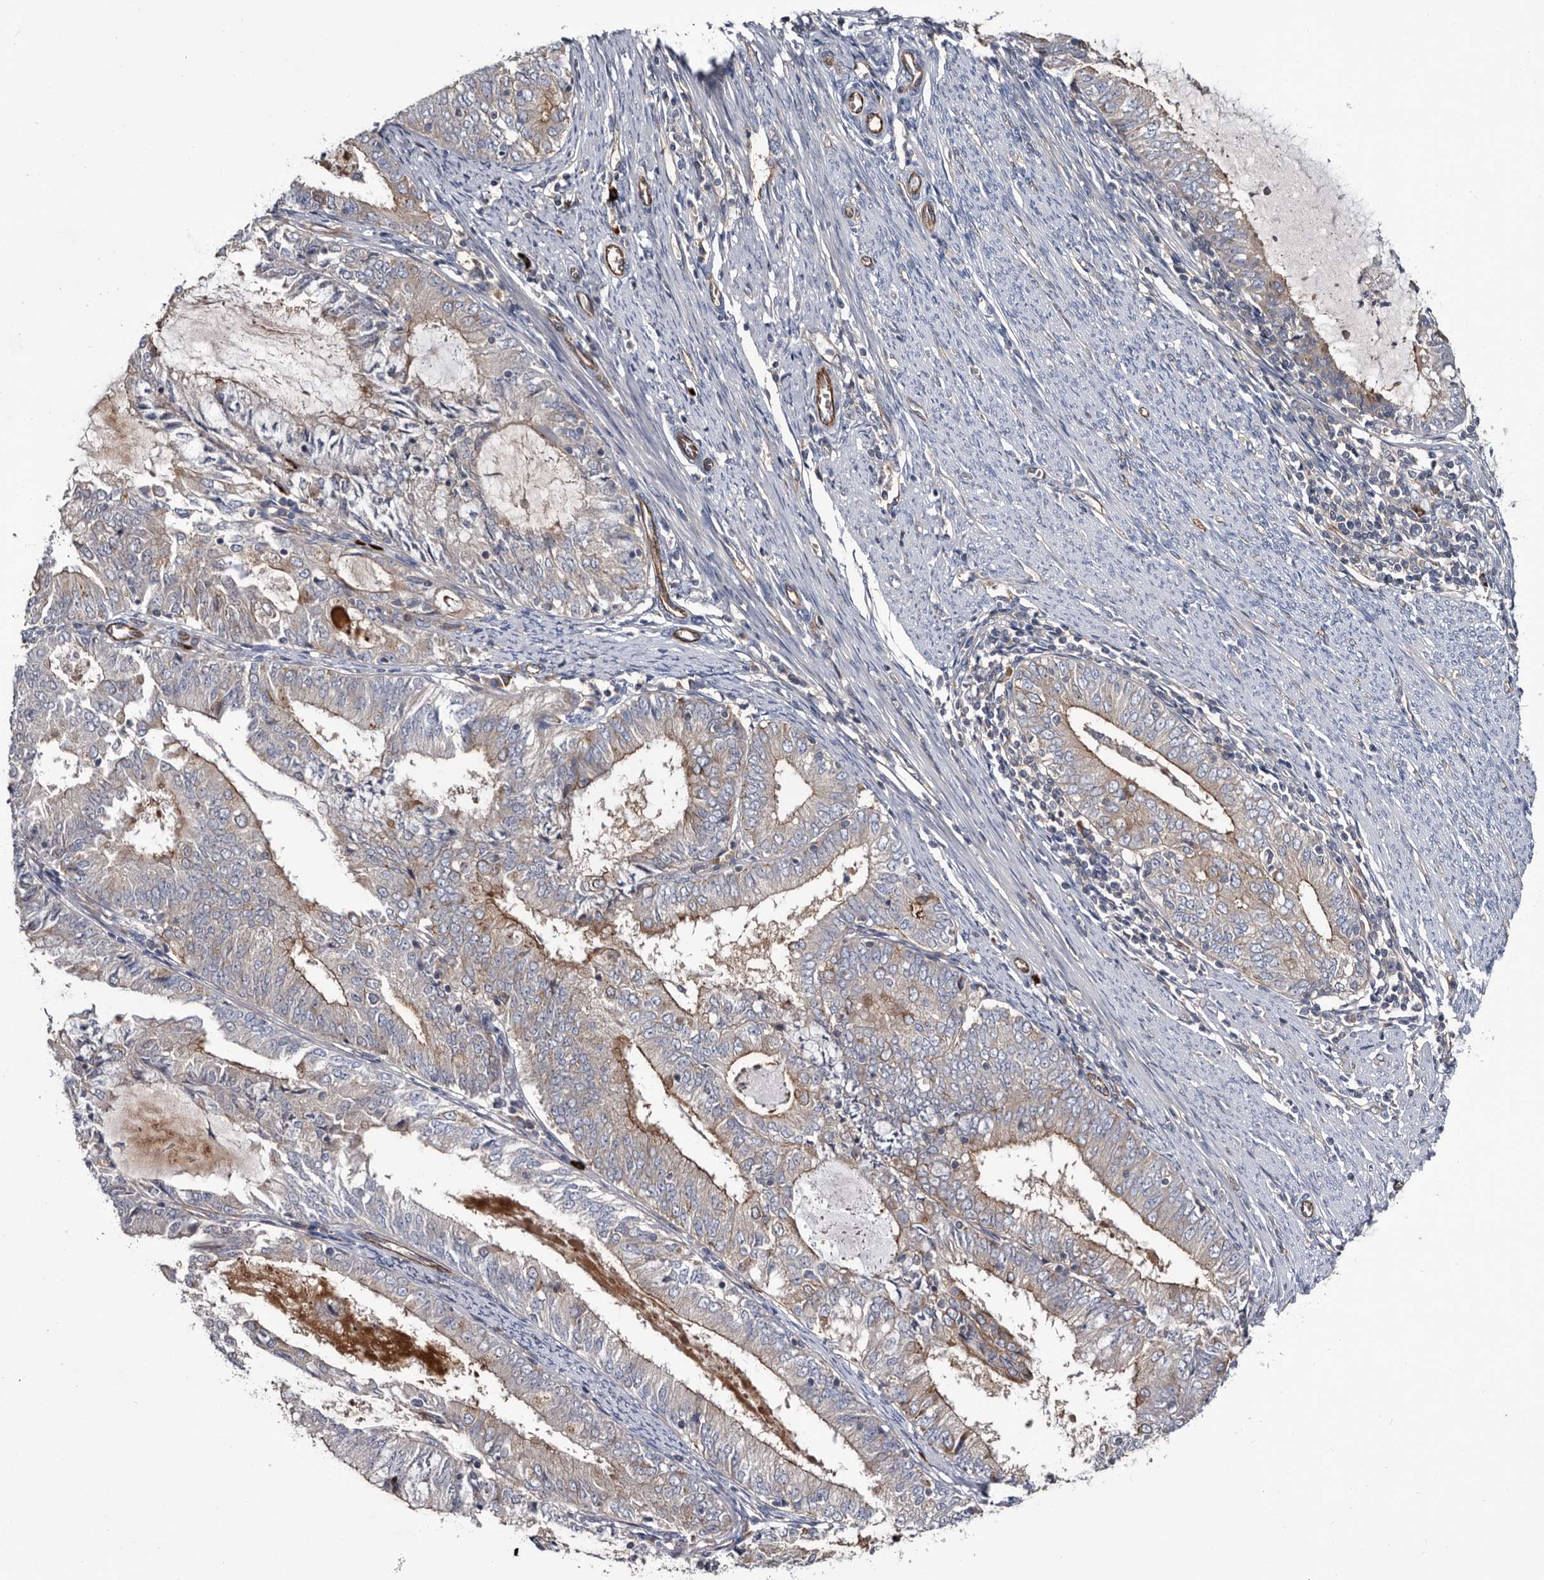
{"staining": {"intensity": "moderate", "quantity": "25%-75%", "location": "cytoplasmic/membranous"}, "tissue": "endometrial cancer", "cell_type": "Tumor cells", "image_type": "cancer", "snomed": [{"axis": "morphology", "description": "Adenocarcinoma, NOS"}, {"axis": "topography", "description": "Endometrium"}], "caption": "Adenocarcinoma (endometrial) stained with IHC shows moderate cytoplasmic/membranous staining in about 25%-75% of tumor cells. (IHC, brightfield microscopy, high magnification).", "gene": "TSPAN17", "patient": {"sex": "female", "age": 57}}